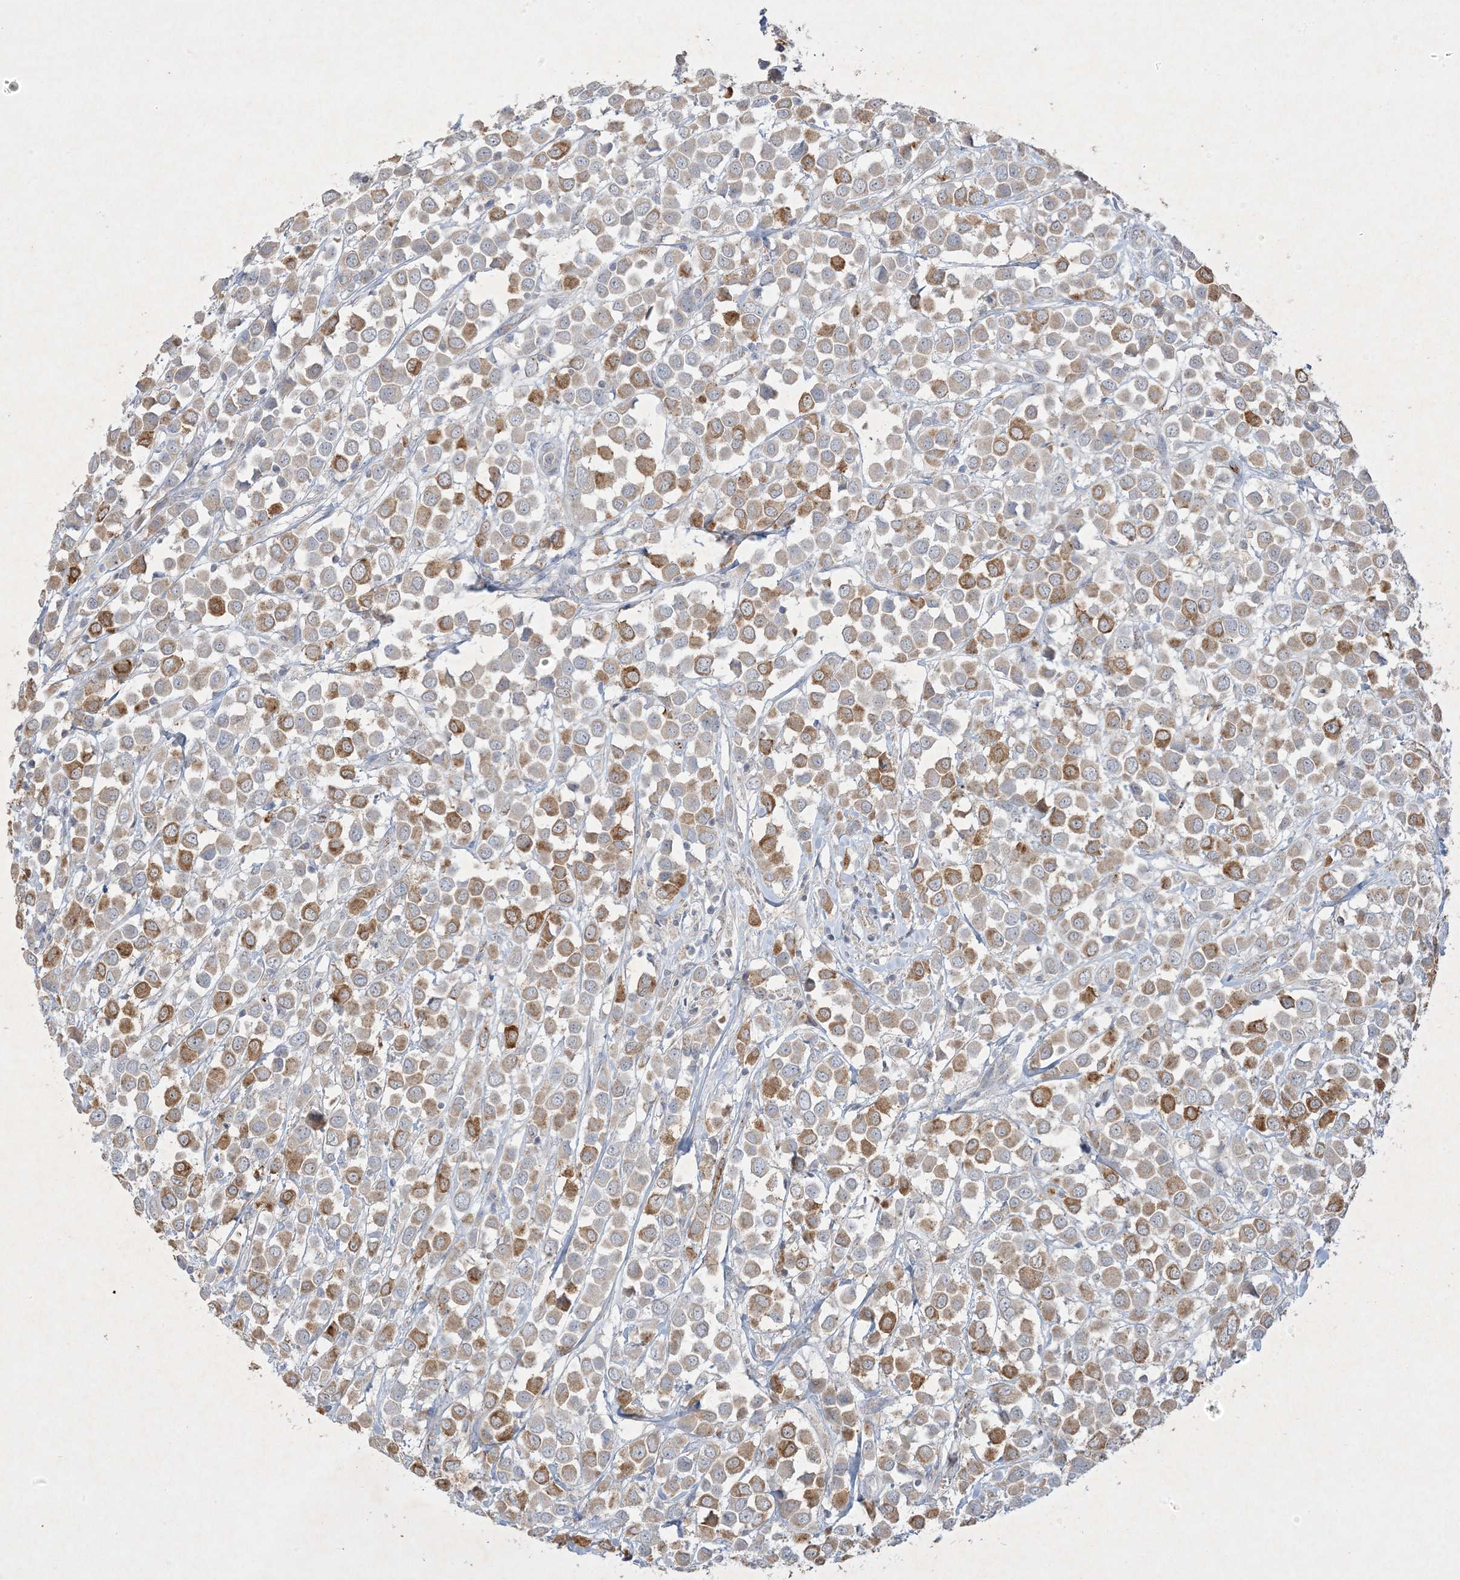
{"staining": {"intensity": "moderate", "quantity": ">75%", "location": "cytoplasmic/membranous"}, "tissue": "breast cancer", "cell_type": "Tumor cells", "image_type": "cancer", "snomed": [{"axis": "morphology", "description": "Duct carcinoma"}, {"axis": "topography", "description": "Breast"}], "caption": "This is a histology image of immunohistochemistry (IHC) staining of breast cancer, which shows moderate positivity in the cytoplasmic/membranous of tumor cells.", "gene": "PRSS36", "patient": {"sex": "female", "age": 61}}